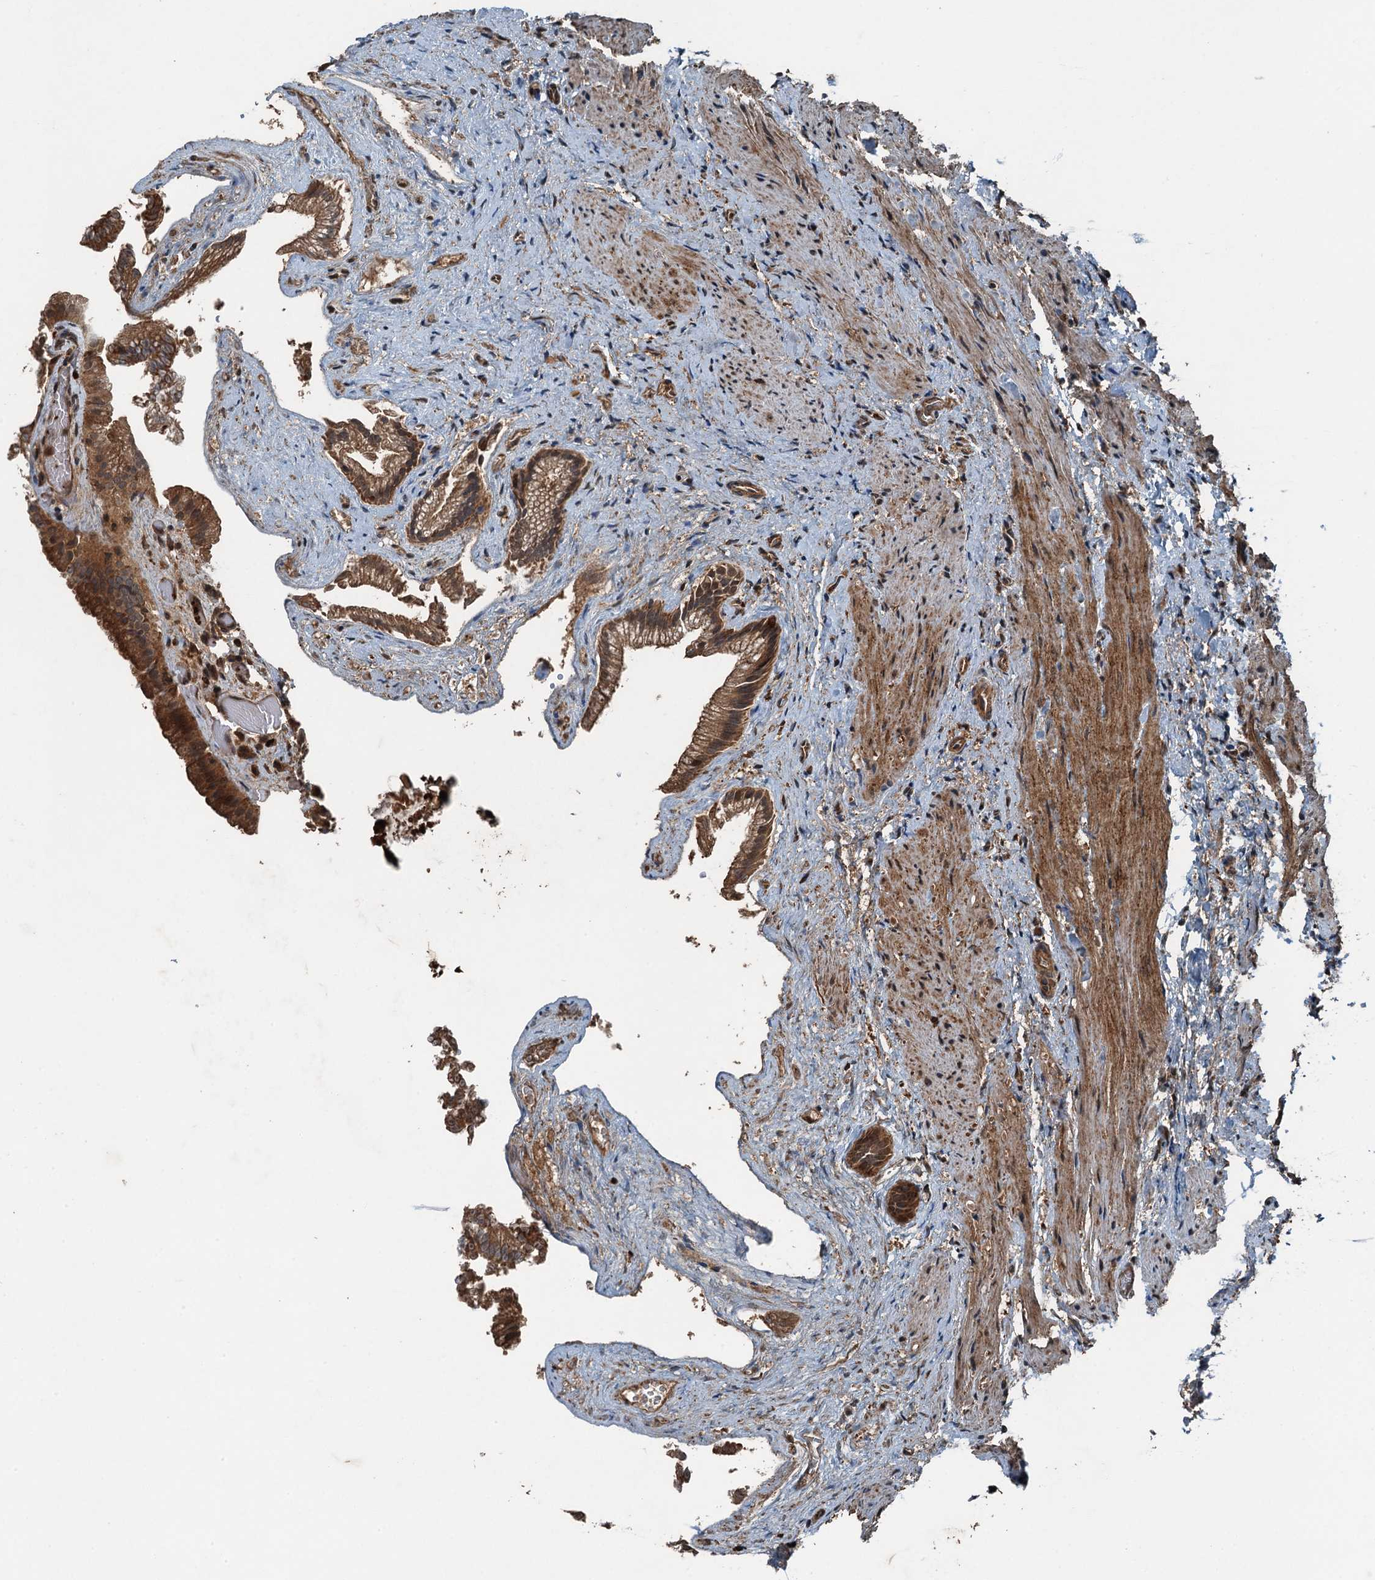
{"staining": {"intensity": "strong", "quantity": "25%-75%", "location": "cytoplasmic/membranous"}, "tissue": "gallbladder", "cell_type": "Glandular cells", "image_type": "normal", "snomed": [{"axis": "morphology", "description": "Normal tissue, NOS"}, {"axis": "morphology", "description": "Inflammation, NOS"}, {"axis": "topography", "description": "Gallbladder"}], "caption": "Gallbladder stained with a brown dye shows strong cytoplasmic/membranous positive expression in approximately 25%-75% of glandular cells.", "gene": "TCTN1", "patient": {"sex": "male", "age": 51}}